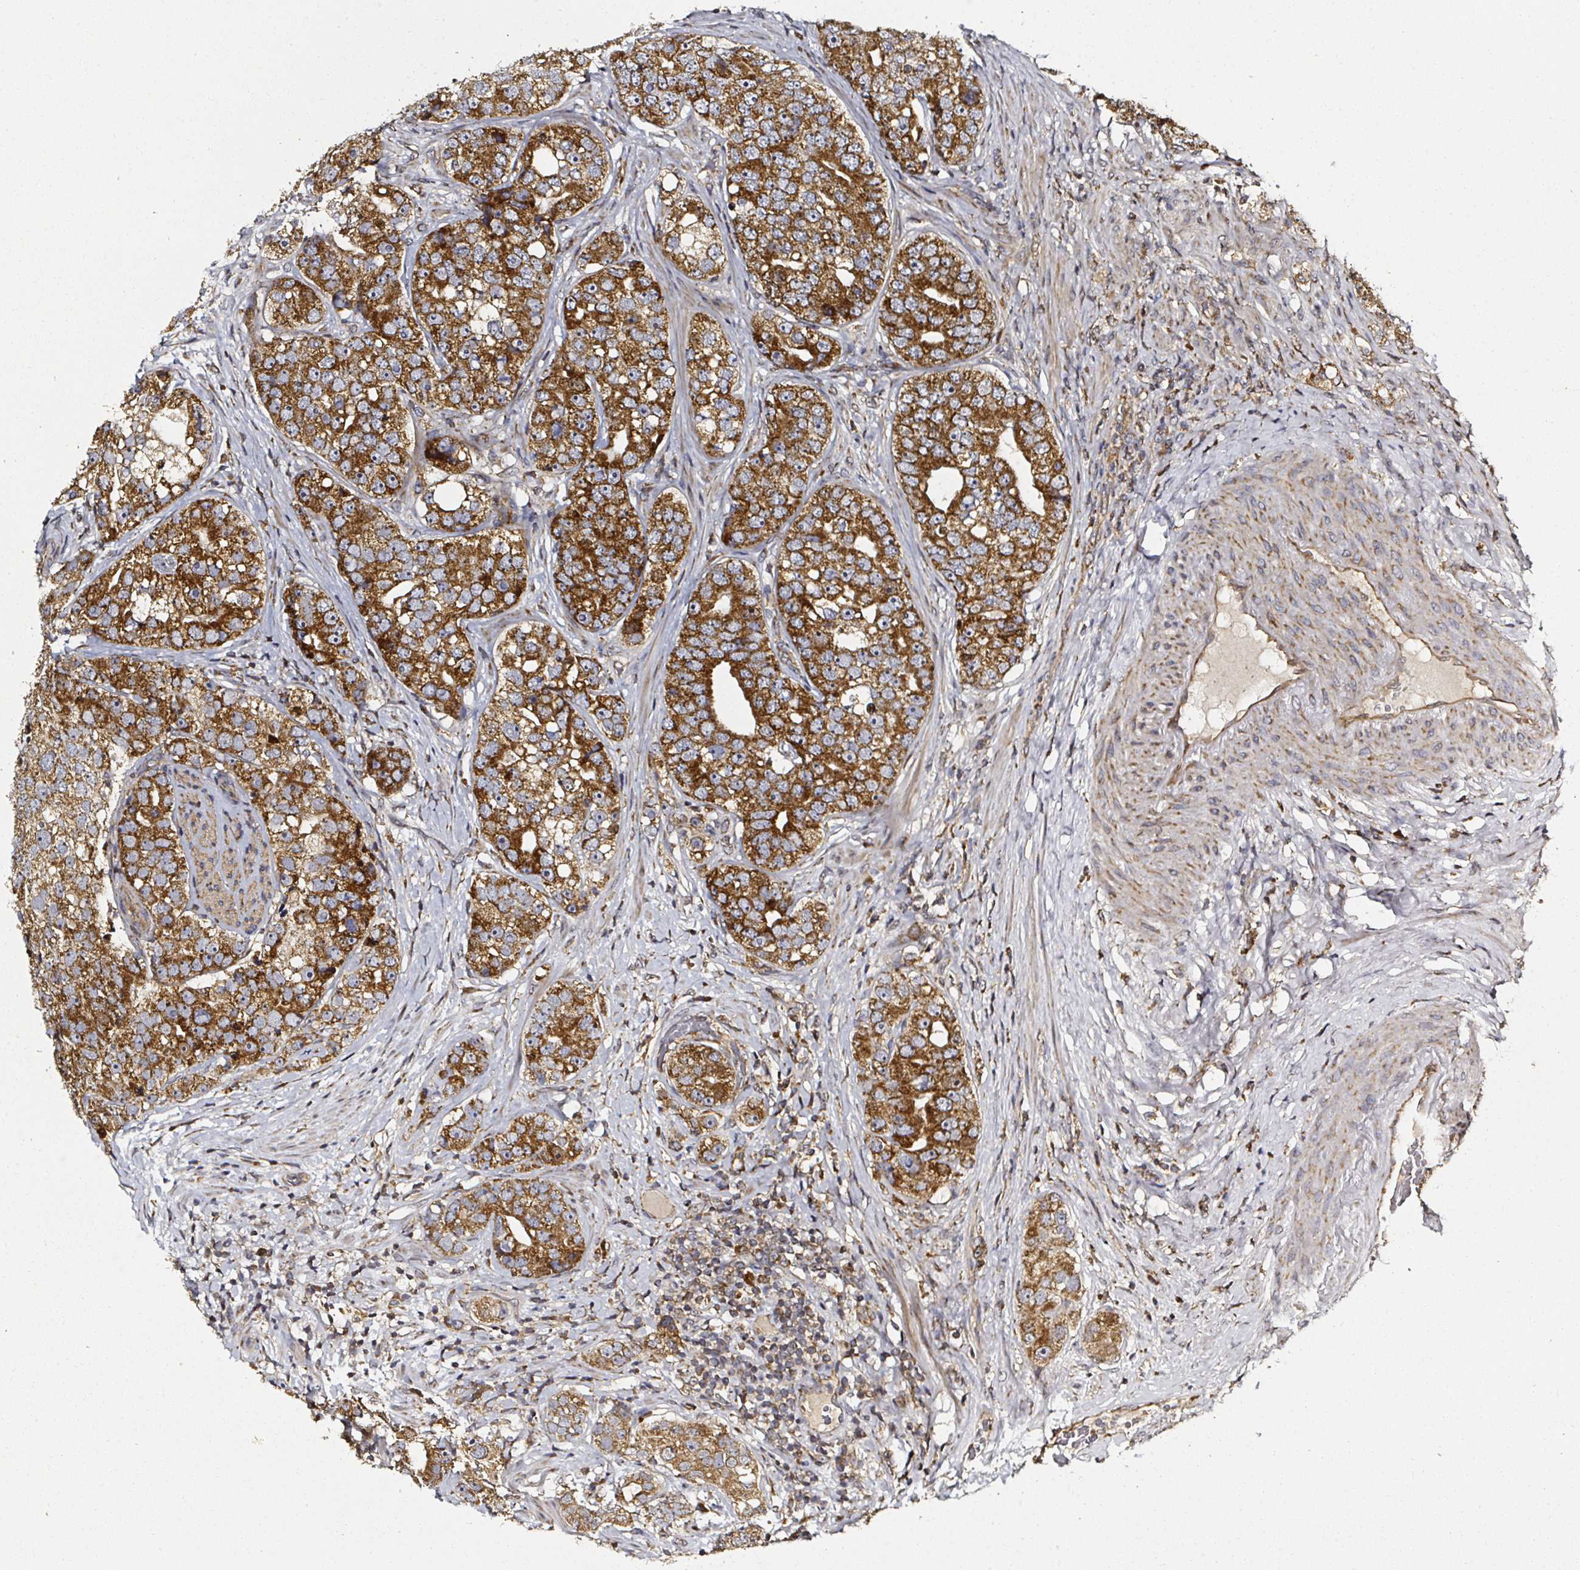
{"staining": {"intensity": "strong", "quantity": ">75%", "location": "cytoplasmic/membranous"}, "tissue": "prostate cancer", "cell_type": "Tumor cells", "image_type": "cancer", "snomed": [{"axis": "morphology", "description": "Adenocarcinoma, High grade"}, {"axis": "topography", "description": "Prostate"}], "caption": "Immunohistochemistry (IHC) histopathology image of neoplastic tissue: human prostate cancer (high-grade adenocarcinoma) stained using immunohistochemistry (IHC) shows high levels of strong protein expression localized specifically in the cytoplasmic/membranous of tumor cells, appearing as a cytoplasmic/membranous brown color.", "gene": "ATAD3B", "patient": {"sex": "male", "age": 60}}